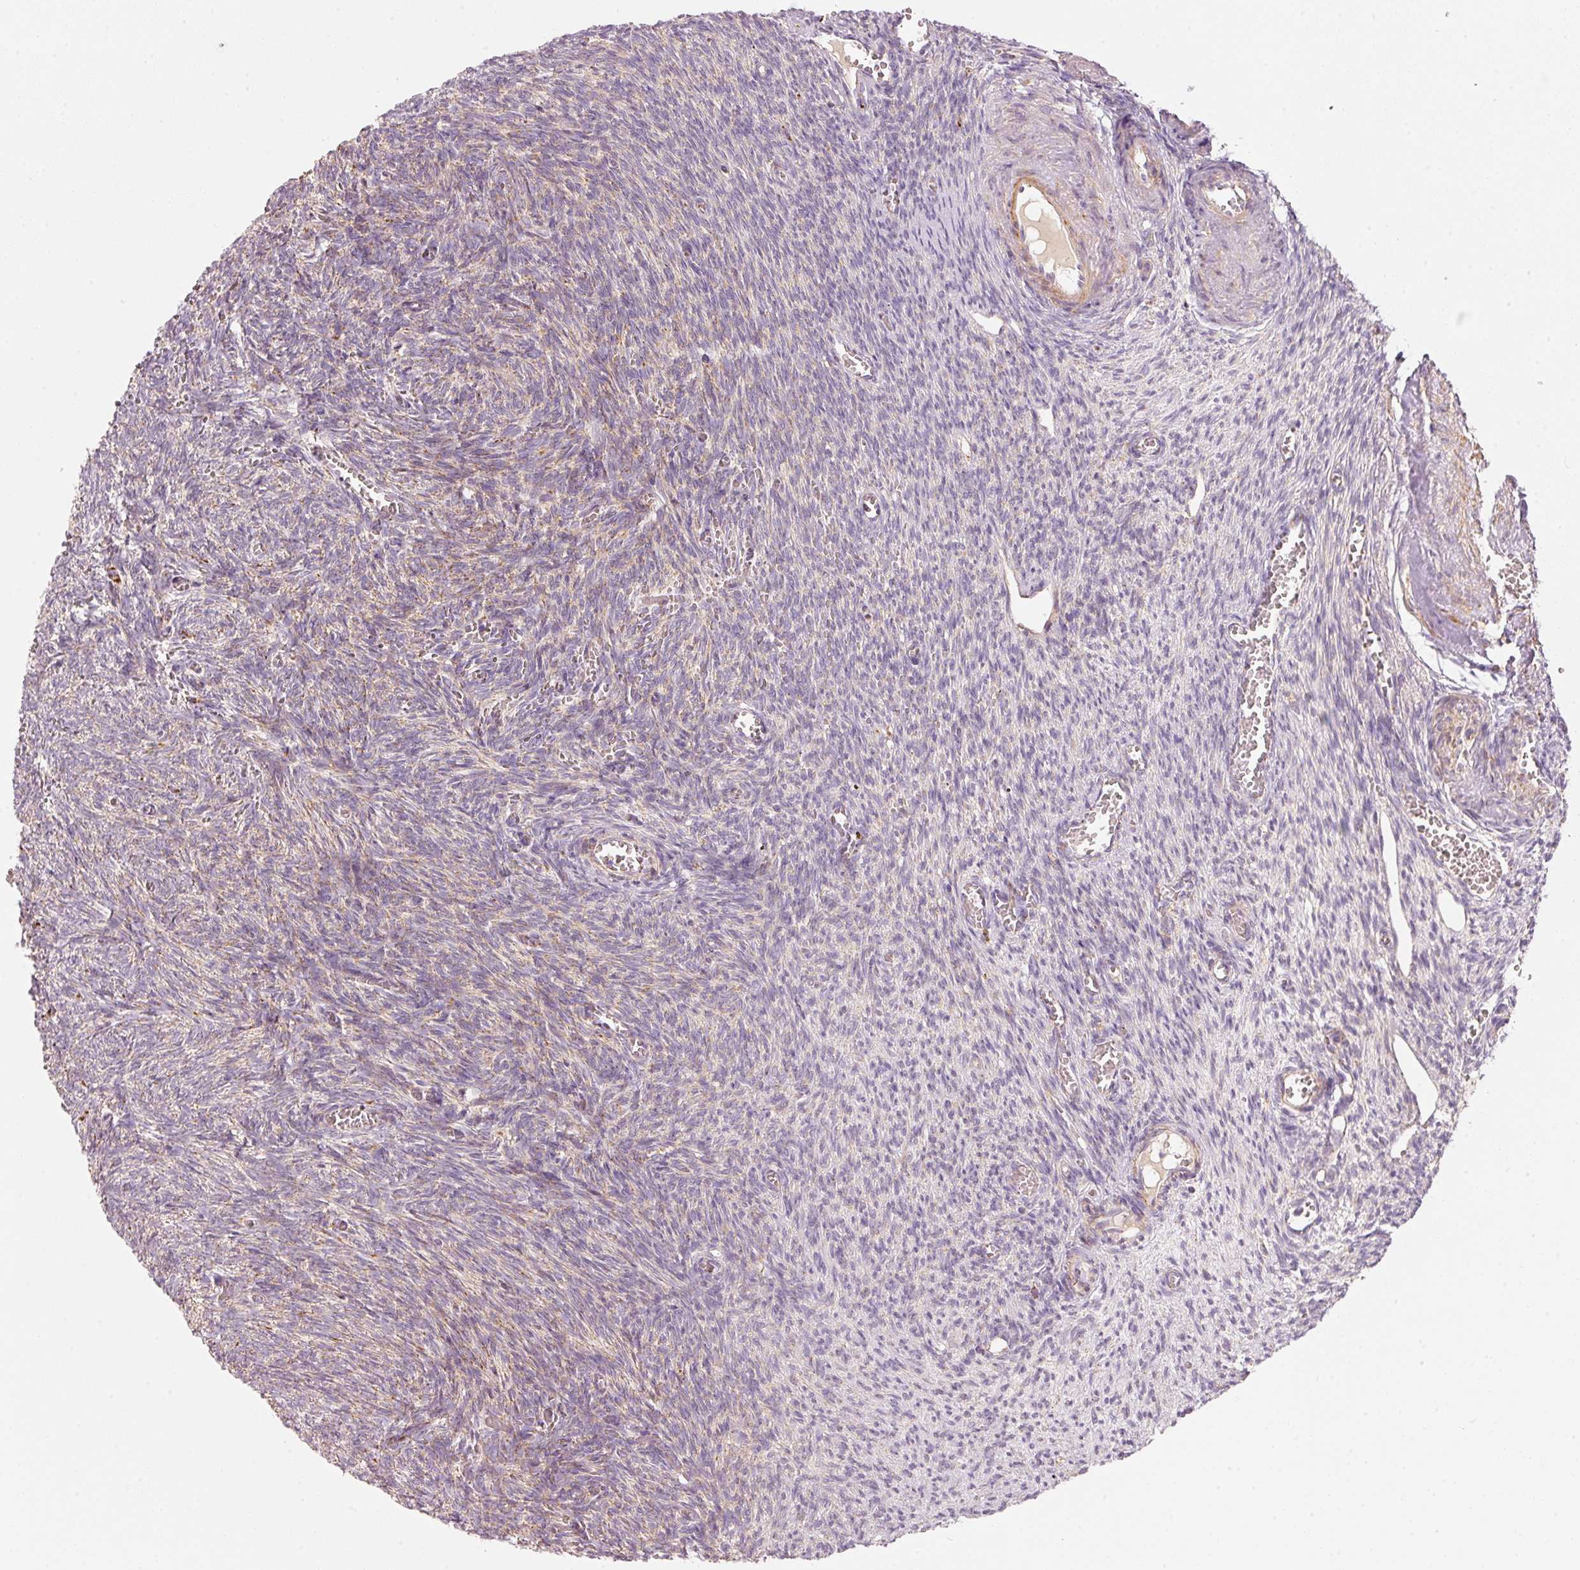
{"staining": {"intensity": "moderate", "quantity": ">75%", "location": "cytoplasmic/membranous"}, "tissue": "ovary", "cell_type": "Follicle cells", "image_type": "normal", "snomed": [{"axis": "morphology", "description": "Normal tissue, NOS"}, {"axis": "topography", "description": "Ovary"}], "caption": "Protein staining by immunohistochemistry (IHC) demonstrates moderate cytoplasmic/membranous positivity in approximately >75% of follicle cells in normal ovary. (Stains: DAB (3,3'-diaminobenzidine) in brown, nuclei in blue, Microscopy: brightfield microscopy at high magnification).", "gene": "C17orf98", "patient": {"sex": "female", "age": 67}}